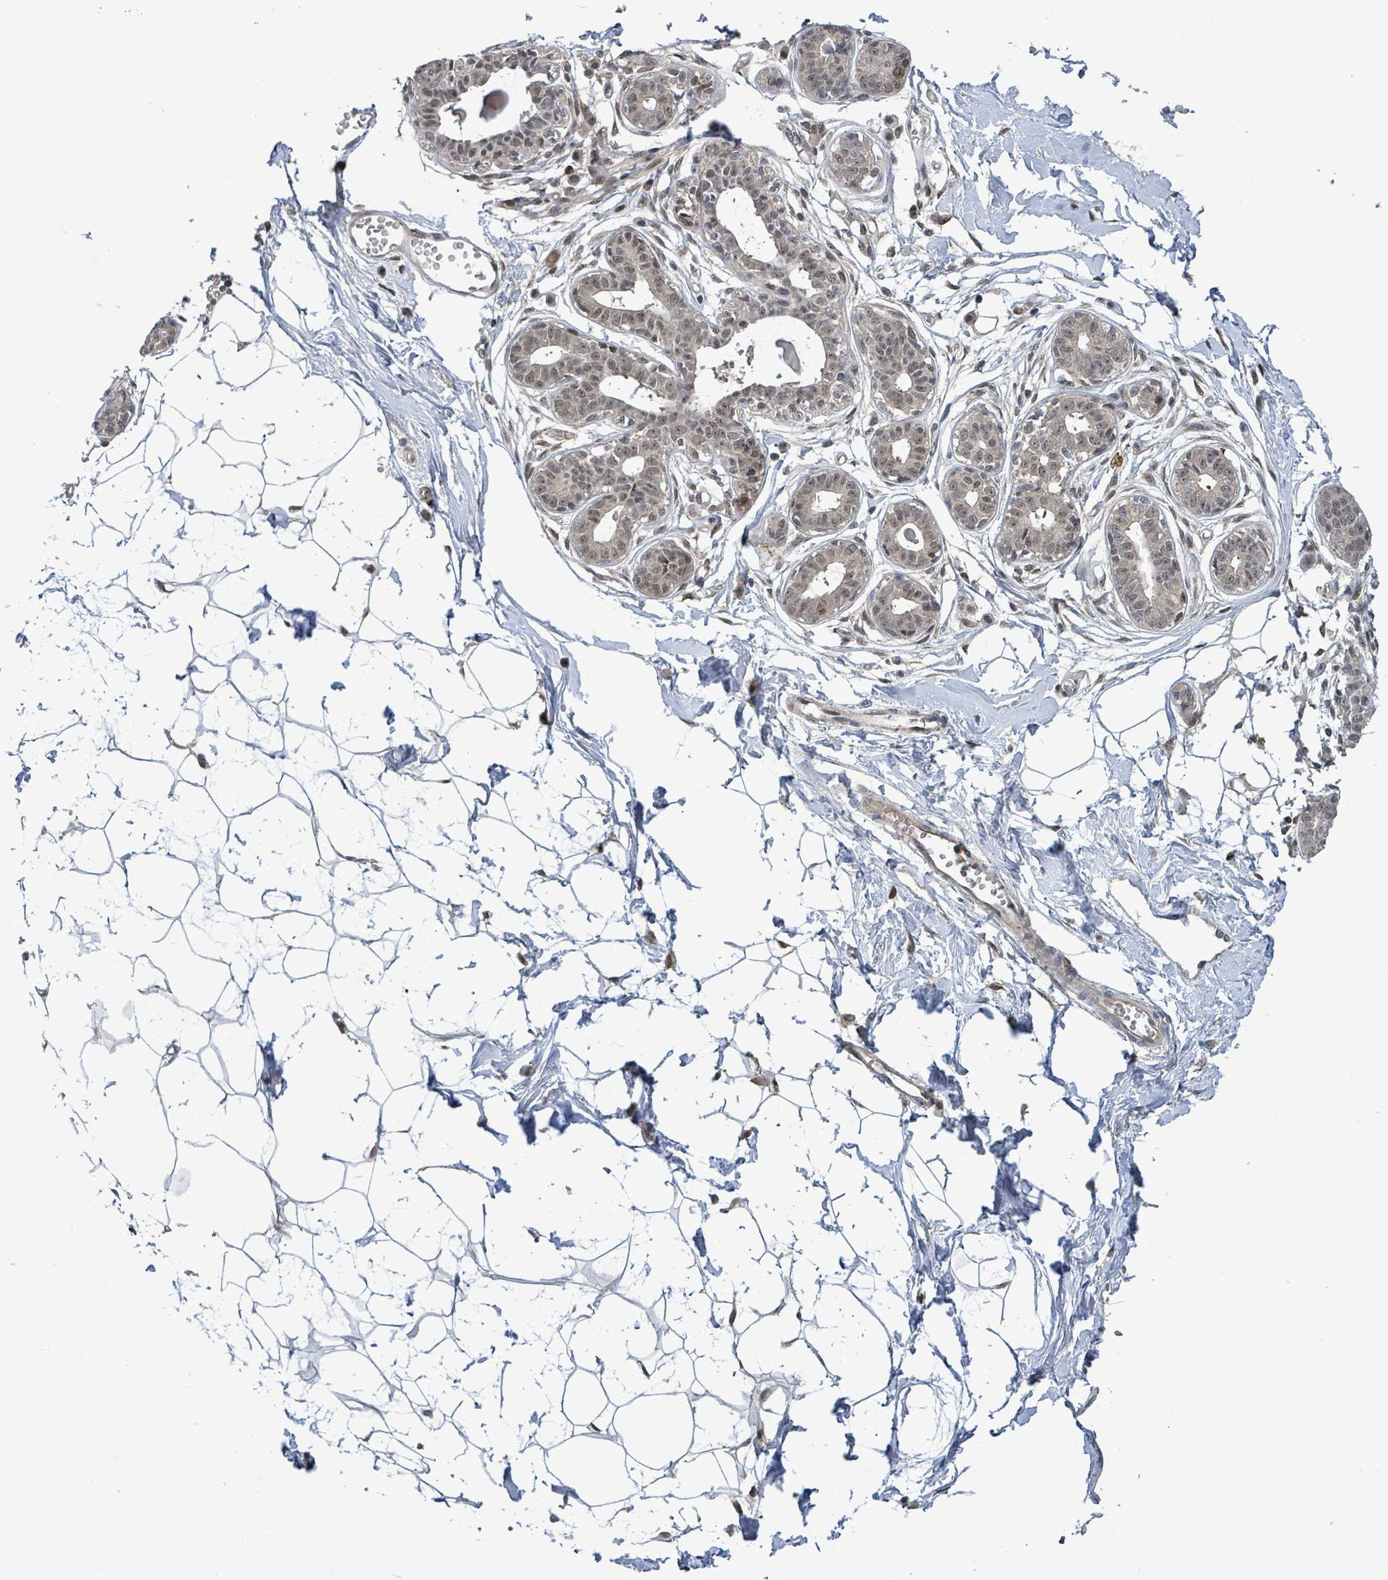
{"staining": {"intensity": "negative", "quantity": "none", "location": "none"}, "tissue": "breast", "cell_type": "Adipocytes", "image_type": "normal", "snomed": [{"axis": "morphology", "description": "Normal tissue, NOS"}, {"axis": "topography", "description": "Breast"}], "caption": "DAB immunohistochemical staining of benign human breast shows no significant positivity in adipocytes. The staining is performed using DAB brown chromogen with nuclei counter-stained in using hematoxylin.", "gene": "FBXO6", "patient": {"sex": "female", "age": 45}}